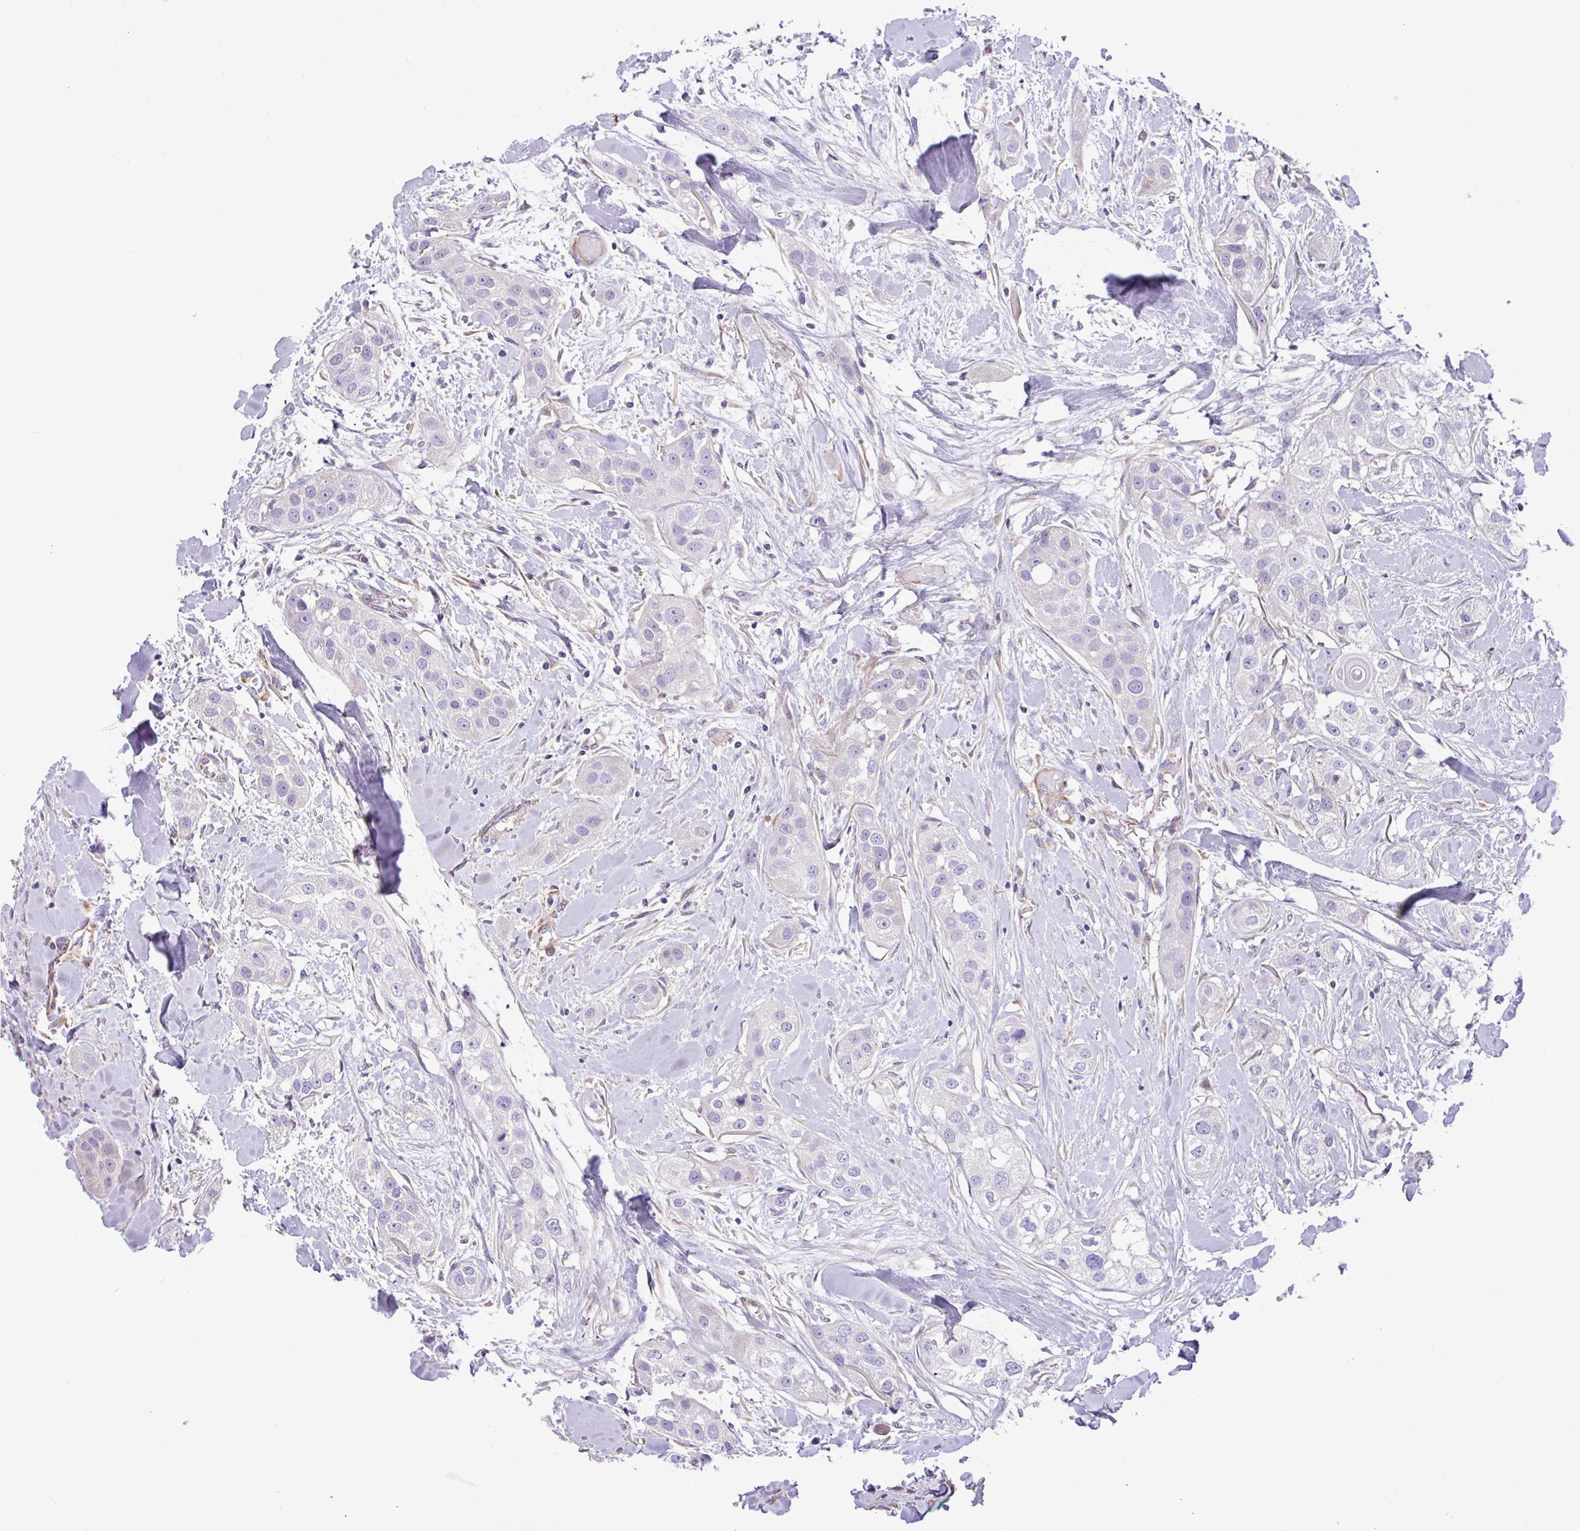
{"staining": {"intensity": "negative", "quantity": "none", "location": "none"}, "tissue": "head and neck cancer", "cell_type": "Tumor cells", "image_type": "cancer", "snomed": [{"axis": "morphology", "description": "Normal tissue, NOS"}, {"axis": "morphology", "description": "Squamous cell carcinoma, NOS"}, {"axis": "topography", "description": "Skeletal muscle"}, {"axis": "topography", "description": "Head-Neck"}], "caption": "Photomicrograph shows no protein staining in tumor cells of squamous cell carcinoma (head and neck) tissue.", "gene": "MRM2", "patient": {"sex": "male", "age": 51}}